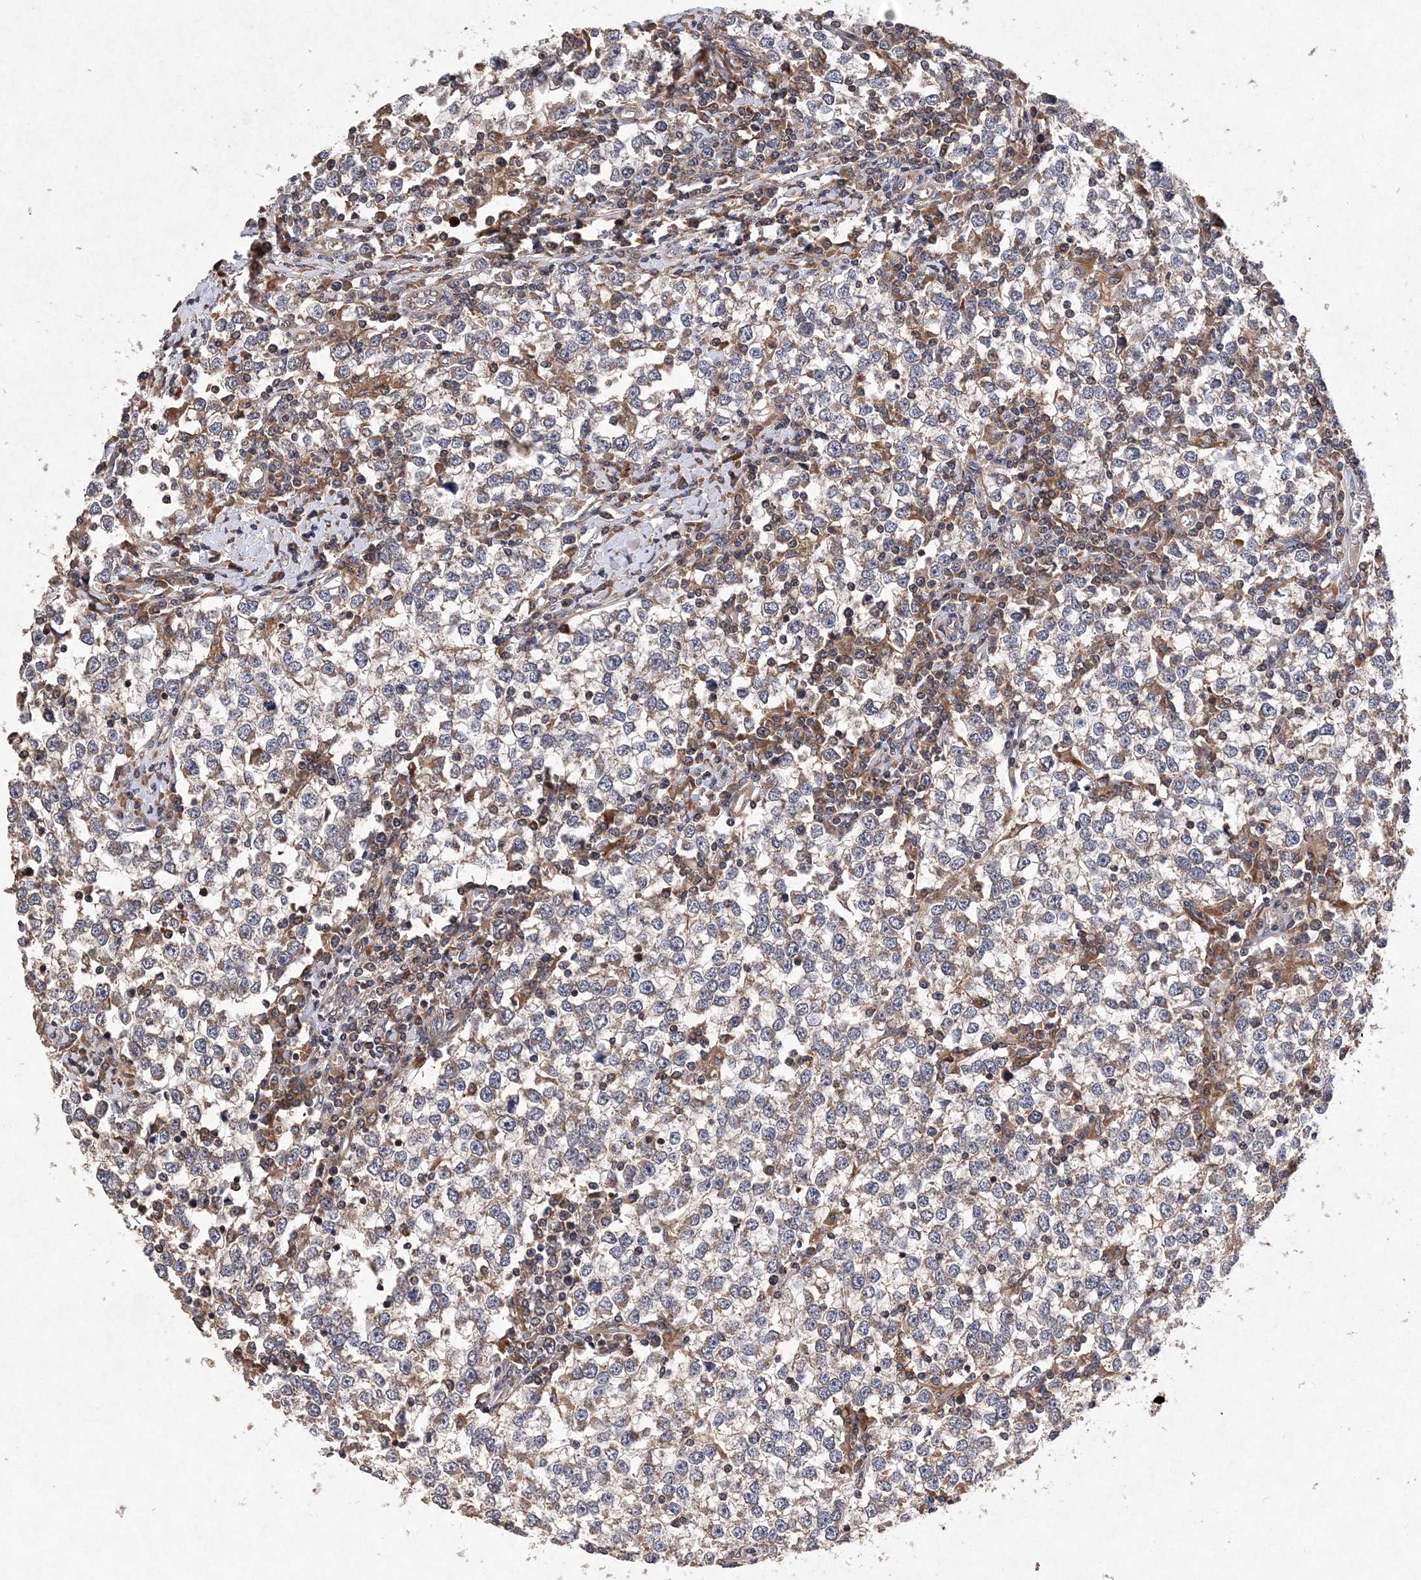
{"staining": {"intensity": "weak", "quantity": "<25%", "location": "cytoplasmic/membranous"}, "tissue": "testis cancer", "cell_type": "Tumor cells", "image_type": "cancer", "snomed": [{"axis": "morphology", "description": "Seminoma, NOS"}, {"axis": "topography", "description": "Testis"}], "caption": "DAB (3,3'-diaminobenzidine) immunohistochemical staining of human testis seminoma exhibits no significant staining in tumor cells.", "gene": "PROSER1", "patient": {"sex": "male", "age": 65}}